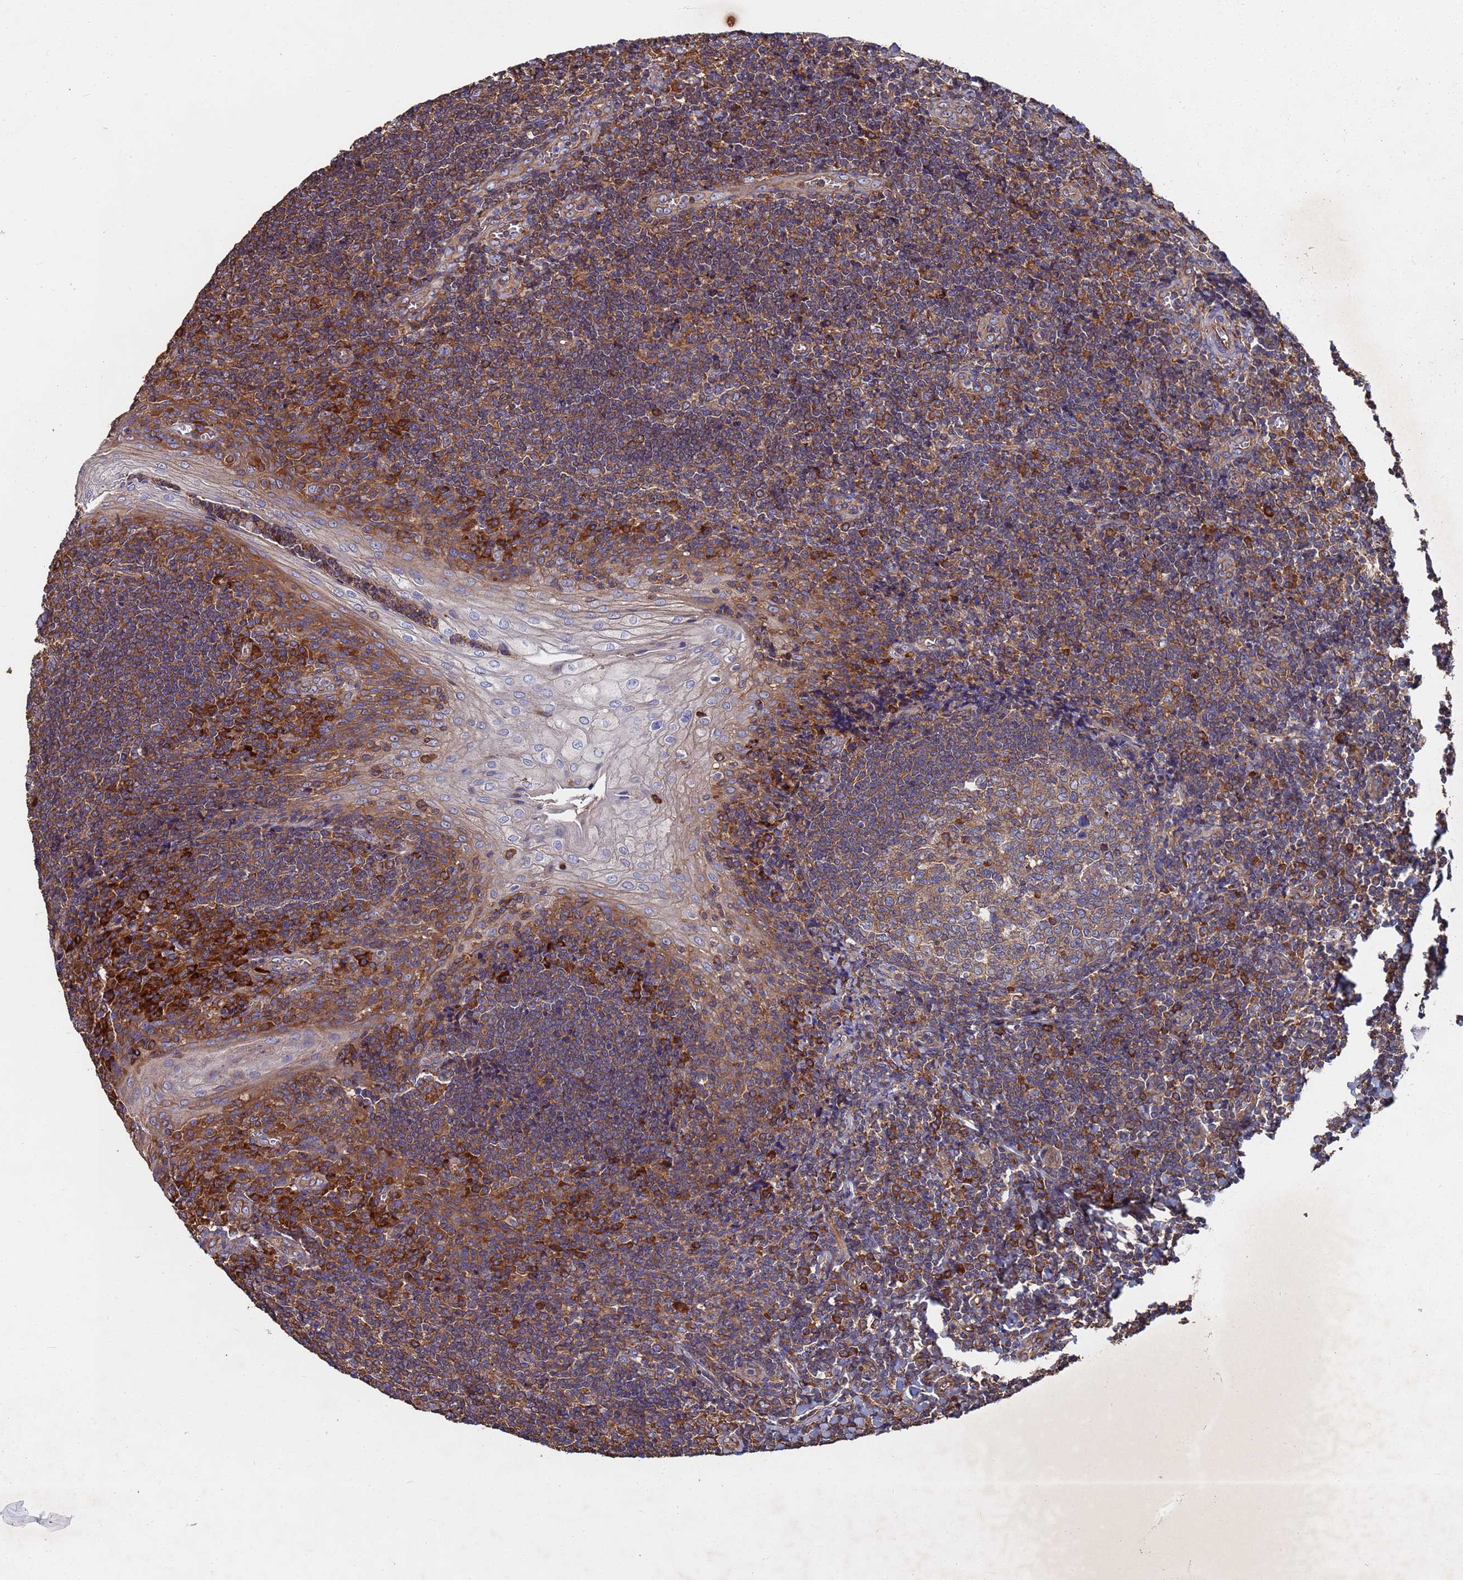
{"staining": {"intensity": "moderate", "quantity": "25%-75%", "location": "cytoplasmic/membranous"}, "tissue": "tonsil", "cell_type": "Germinal center cells", "image_type": "normal", "snomed": [{"axis": "morphology", "description": "Normal tissue, NOS"}, {"axis": "topography", "description": "Tonsil"}], "caption": "Immunohistochemistry (IHC) of unremarkable human tonsil demonstrates medium levels of moderate cytoplasmic/membranous expression in approximately 25%-75% of germinal center cells.", "gene": "PYCR1", "patient": {"sex": "male", "age": 27}}